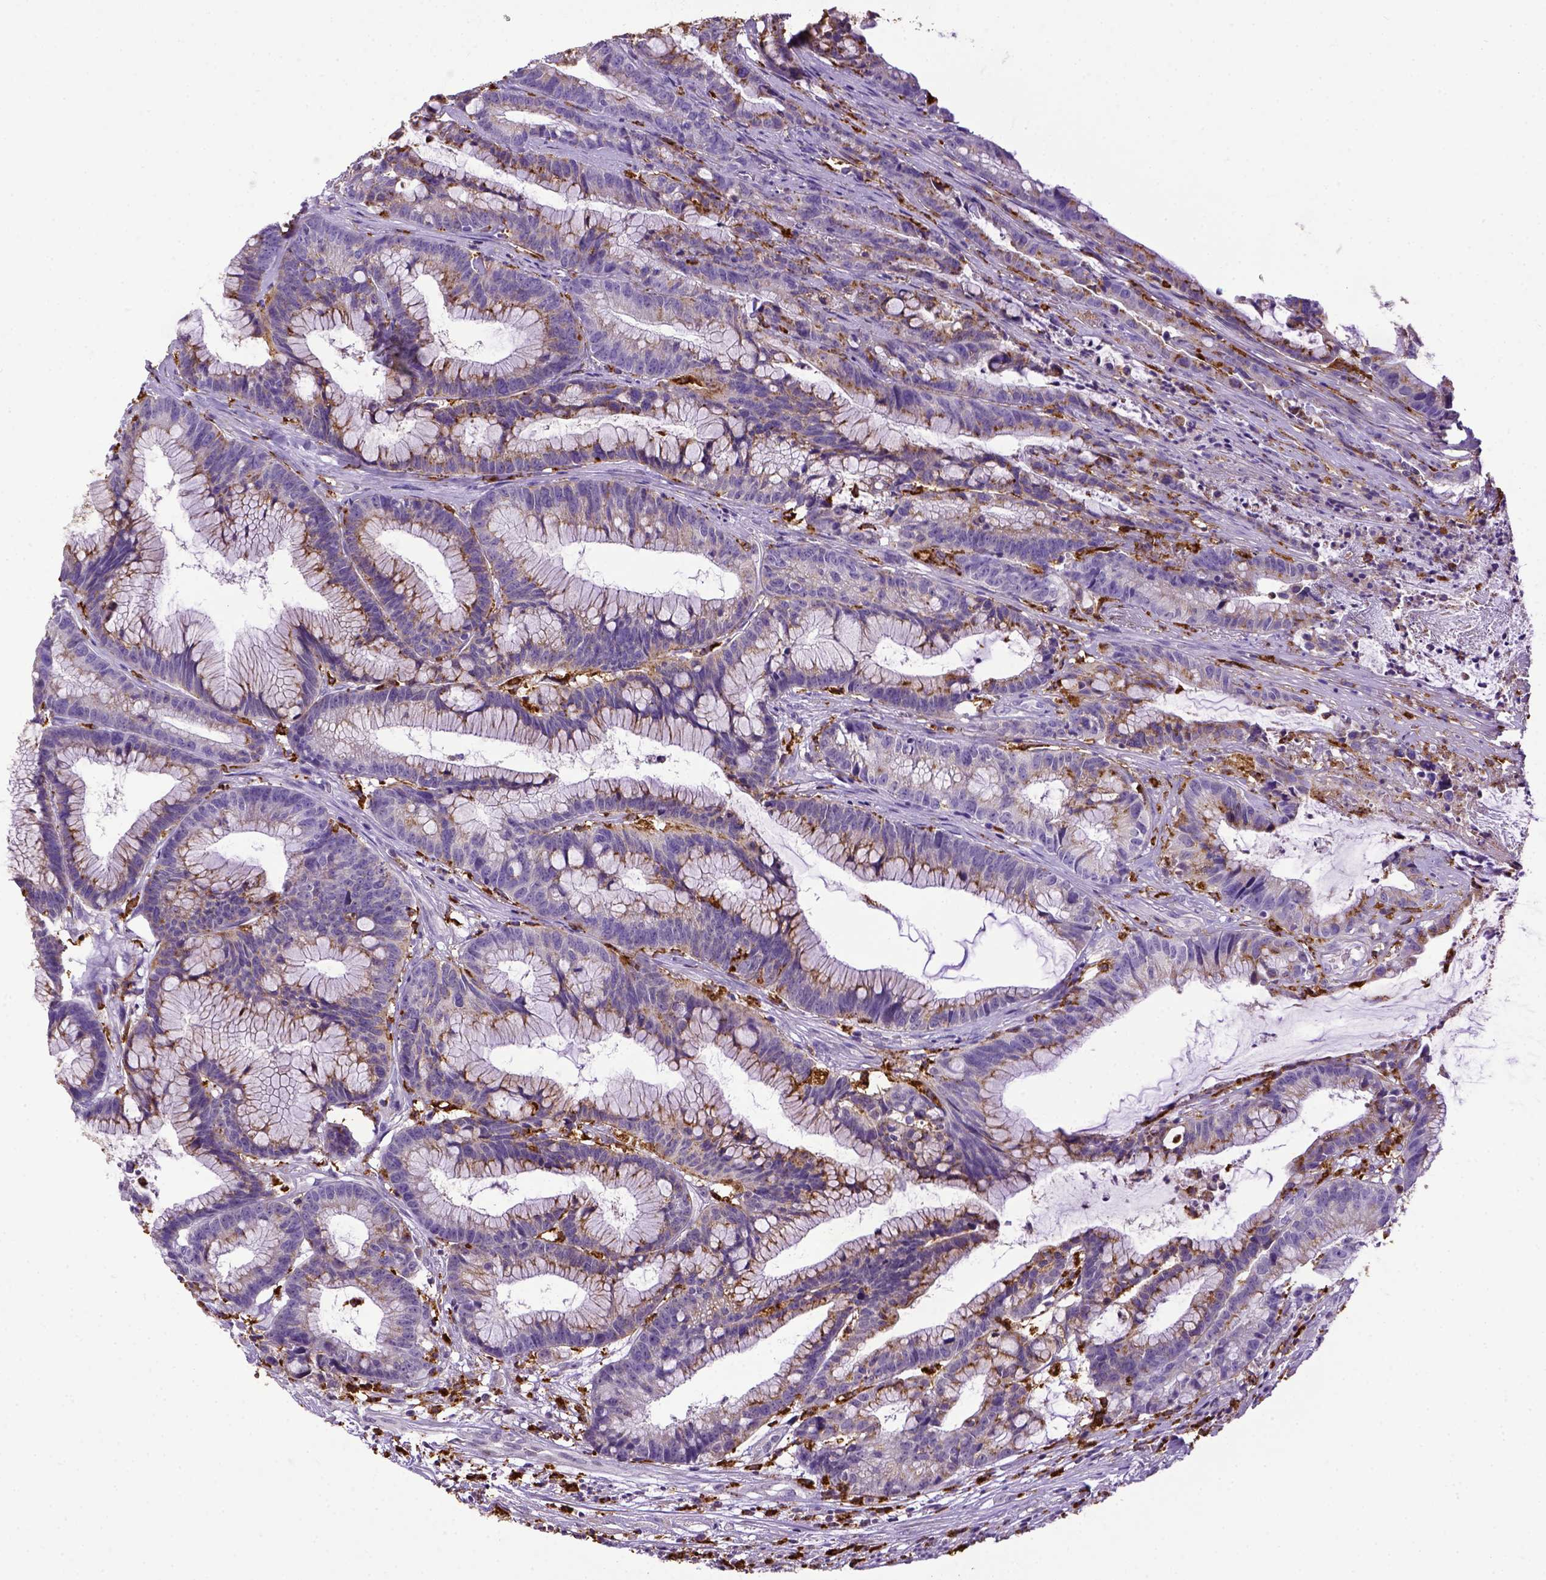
{"staining": {"intensity": "negative", "quantity": "none", "location": "none"}, "tissue": "colorectal cancer", "cell_type": "Tumor cells", "image_type": "cancer", "snomed": [{"axis": "morphology", "description": "Adenocarcinoma, NOS"}, {"axis": "topography", "description": "Colon"}], "caption": "This is an immunohistochemistry (IHC) micrograph of adenocarcinoma (colorectal). There is no expression in tumor cells.", "gene": "CD68", "patient": {"sex": "female", "age": 78}}